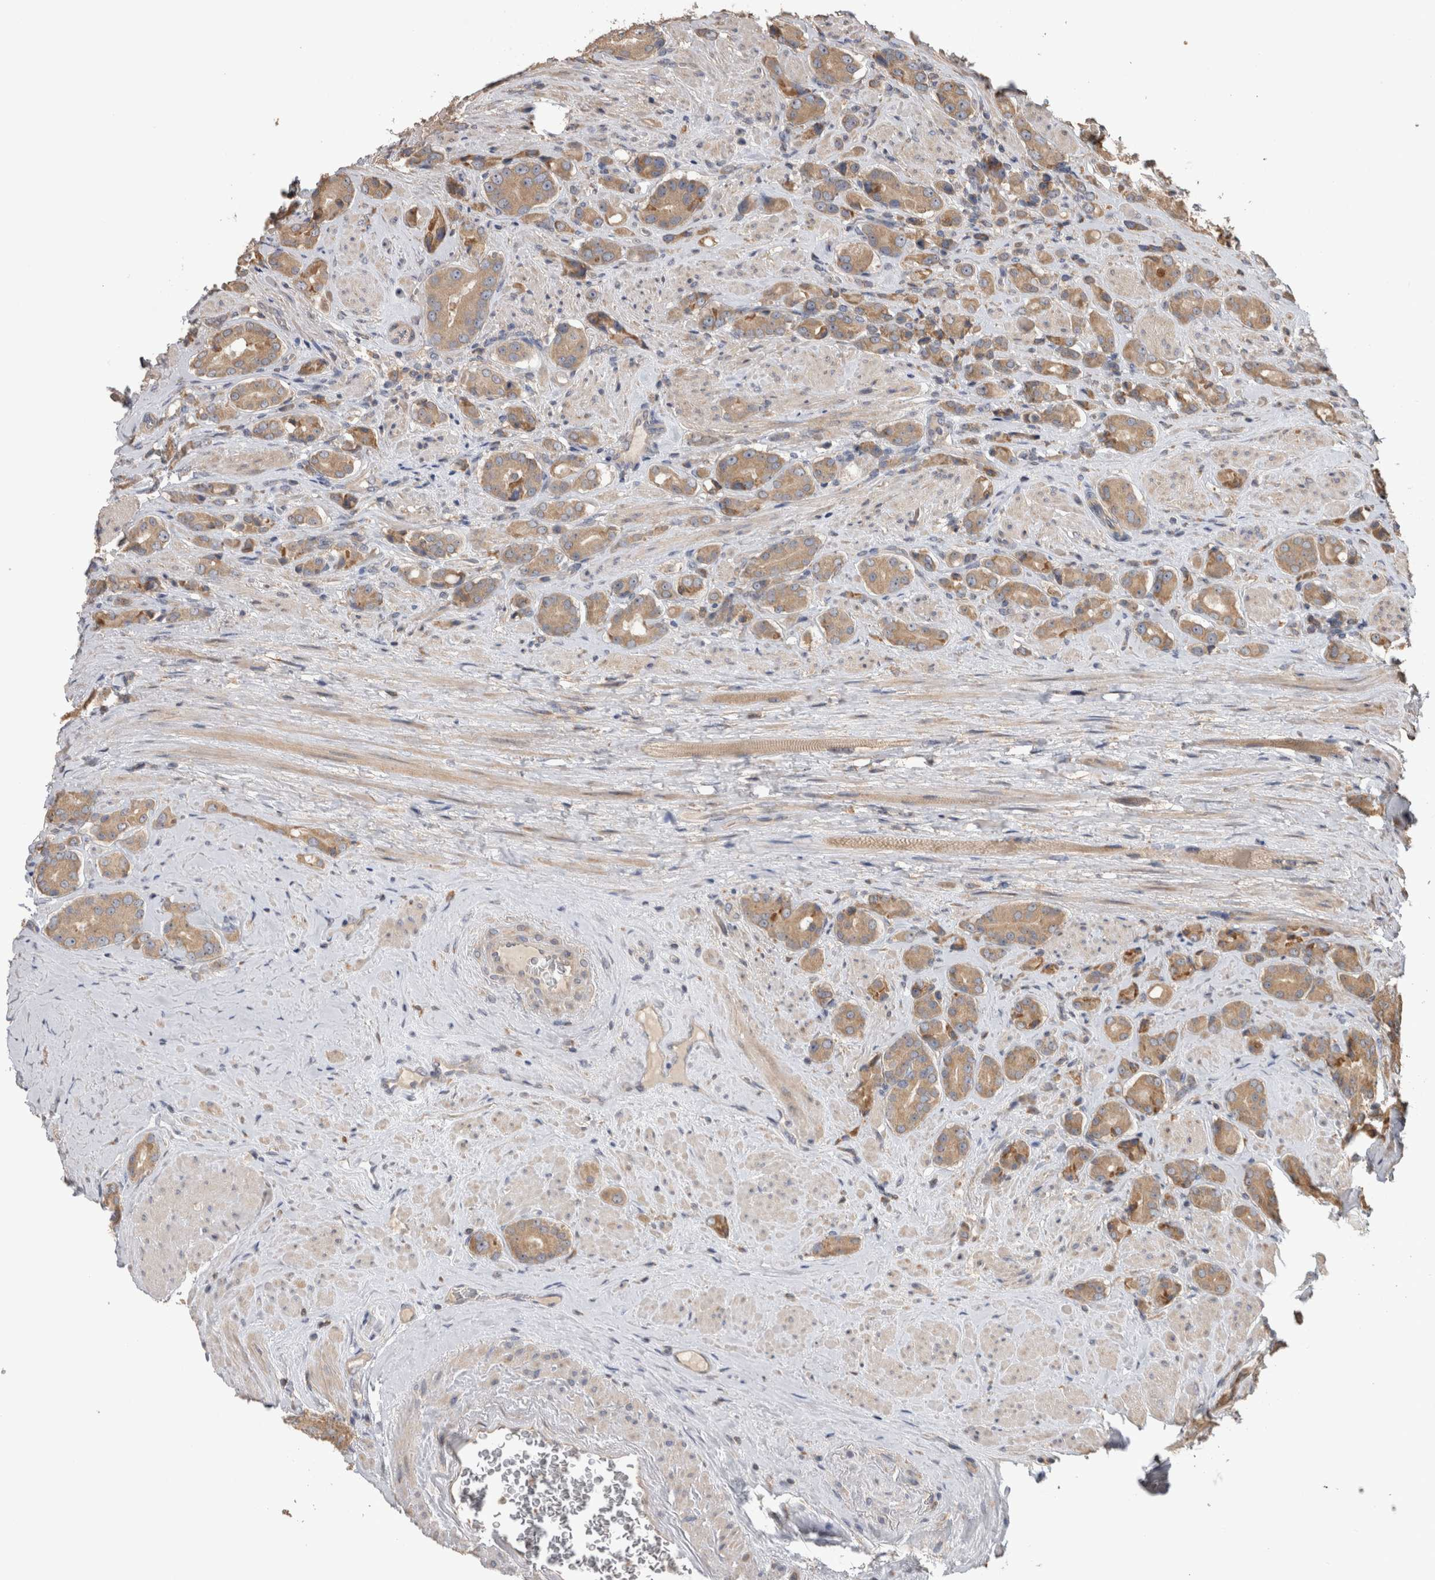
{"staining": {"intensity": "weak", "quantity": ">75%", "location": "cytoplasmic/membranous"}, "tissue": "prostate cancer", "cell_type": "Tumor cells", "image_type": "cancer", "snomed": [{"axis": "morphology", "description": "Adenocarcinoma, High grade"}, {"axis": "topography", "description": "Prostate"}], "caption": "IHC staining of prostate cancer (high-grade adenocarcinoma), which displays low levels of weak cytoplasmic/membranous positivity in about >75% of tumor cells indicating weak cytoplasmic/membranous protein expression. The staining was performed using DAB (brown) for protein detection and nuclei were counterstained in hematoxylin (blue).", "gene": "TBCE", "patient": {"sex": "male", "age": 71}}